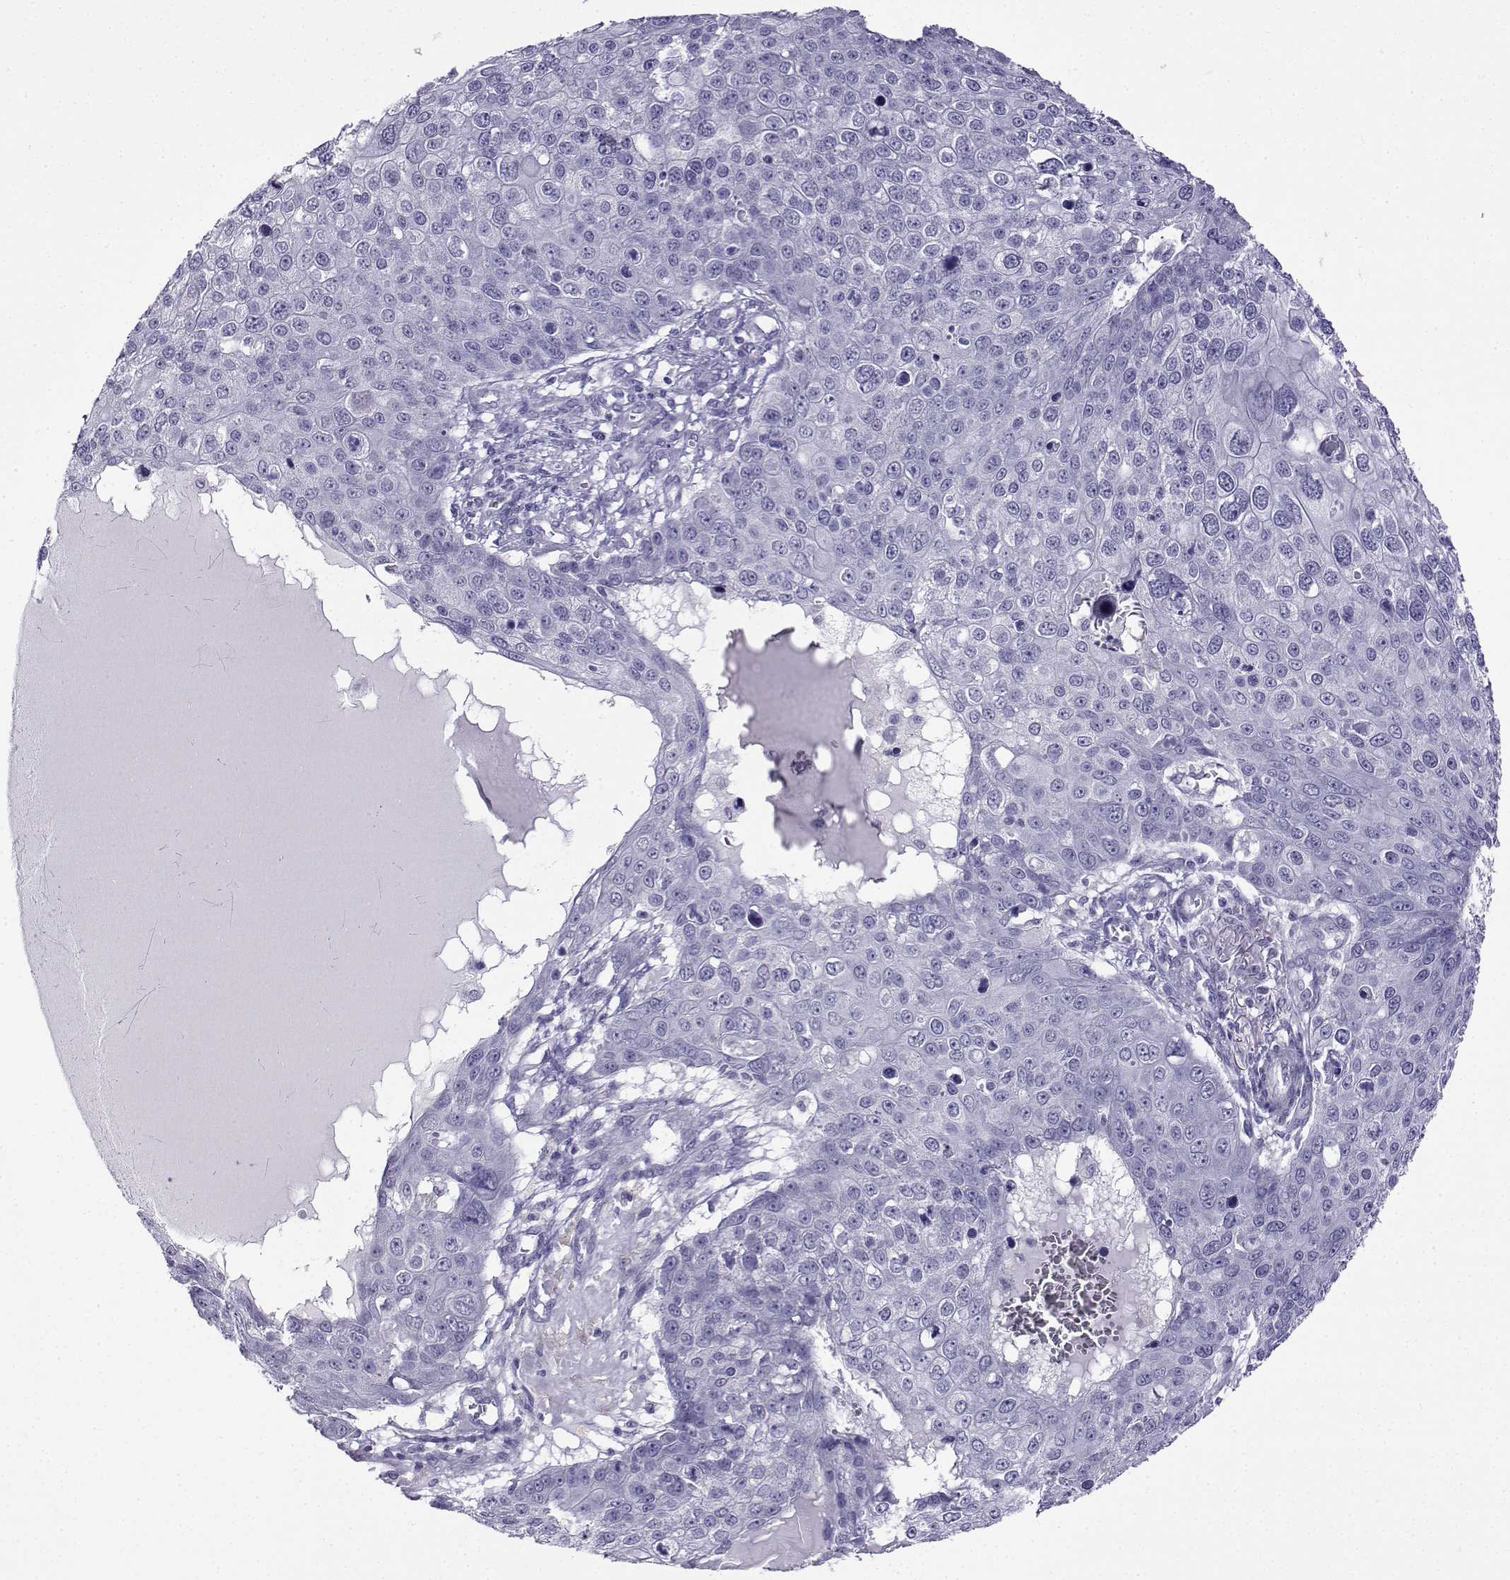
{"staining": {"intensity": "negative", "quantity": "none", "location": "none"}, "tissue": "skin cancer", "cell_type": "Tumor cells", "image_type": "cancer", "snomed": [{"axis": "morphology", "description": "Squamous cell carcinoma, NOS"}, {"axis": "topography", "description": "Skin"}], "caption": "Skin squamous cell carcinoma was stained to show a protein in brown. There is no significant expression in tumor cells.", "gene": "KIF17", "patient": {"sex": "male", "age": 71}}